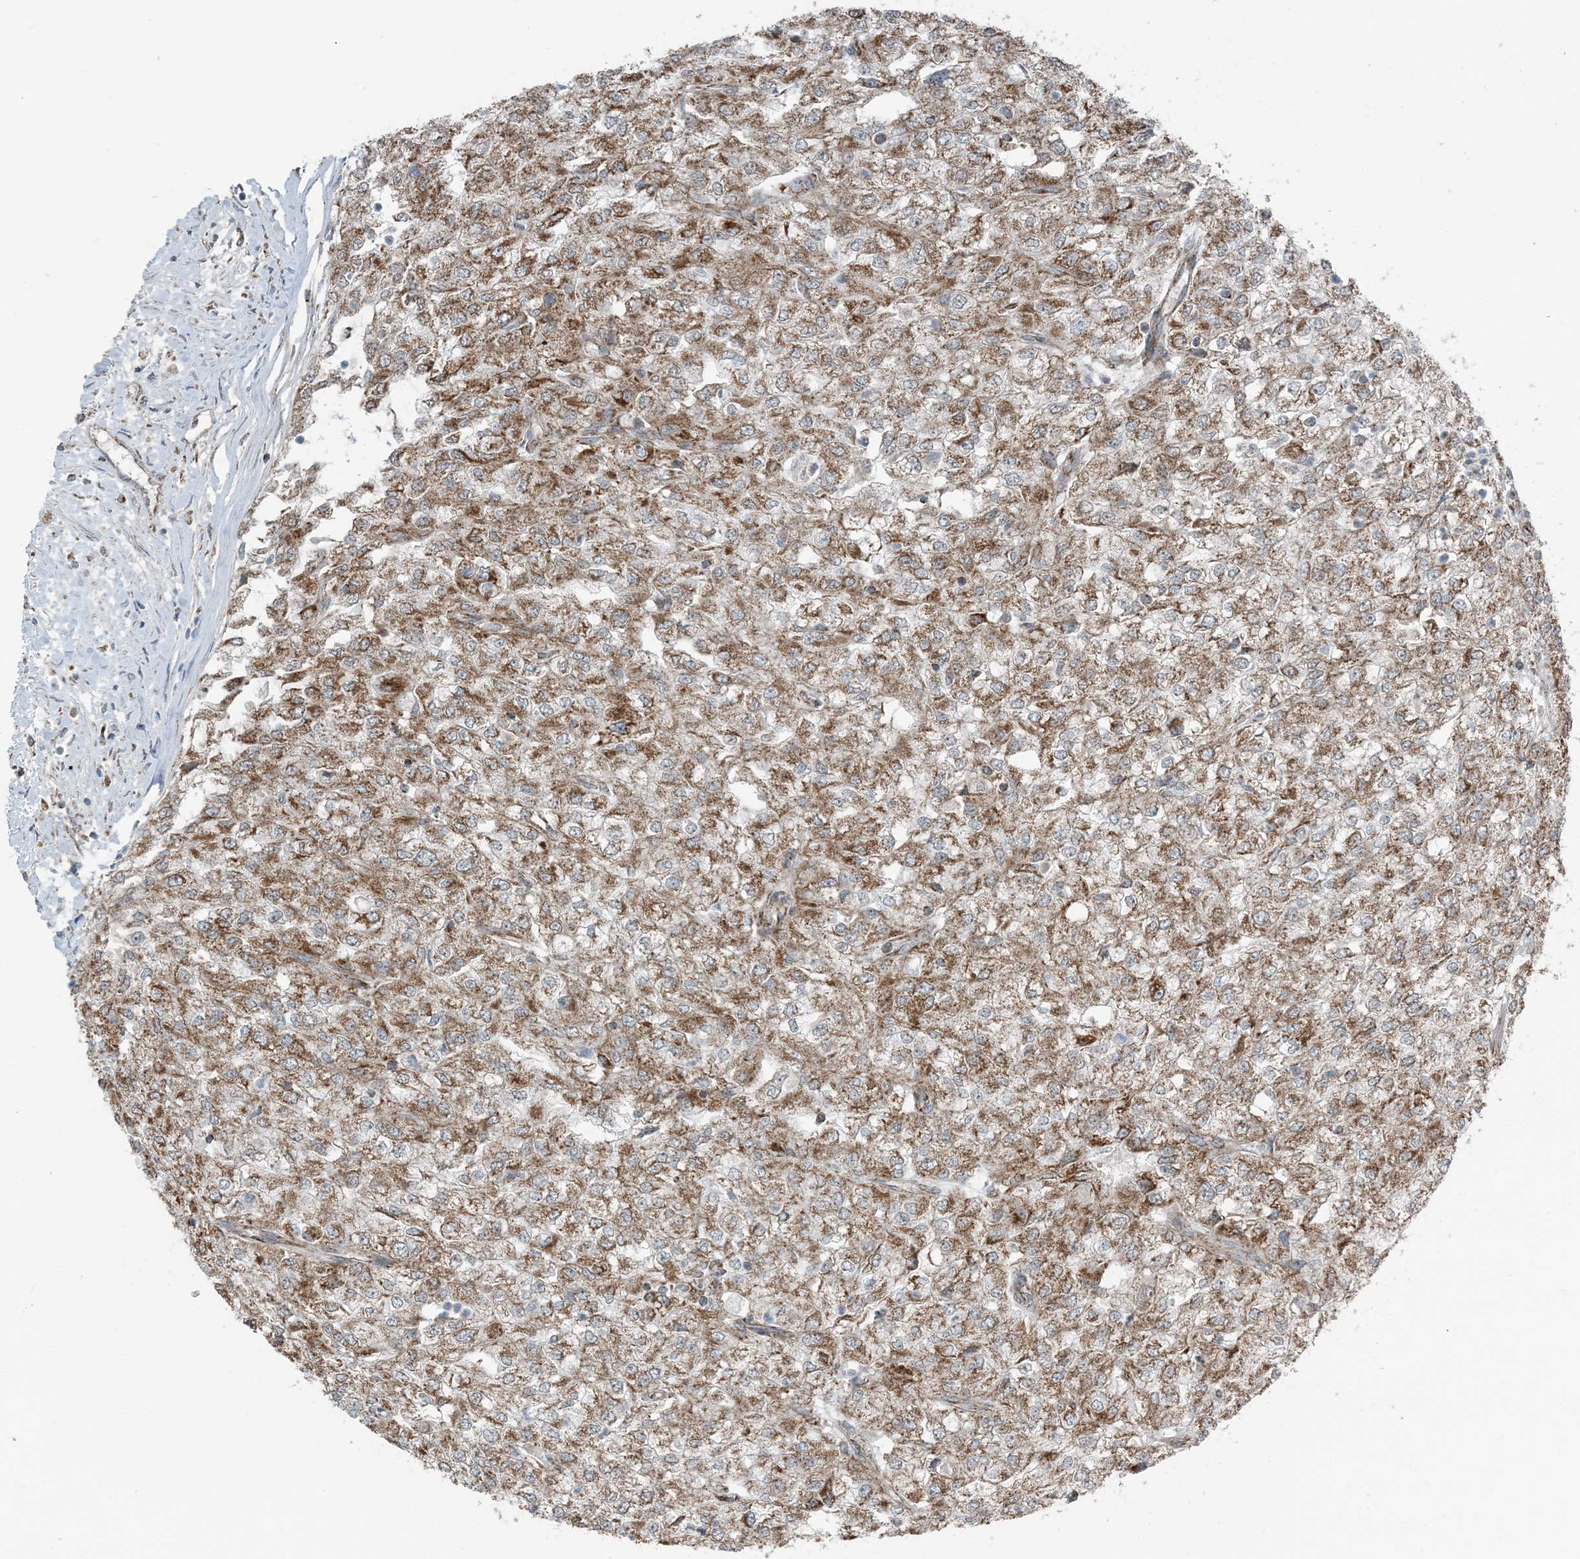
{"staining": {"intensity": "moderate", "quantity": ">75%", "location": "cytoplasmic/membranous"}, "tissue": "renal cancer", "cell_type": "Tumor cells", "image_type": "cancer", "snomed": [{"axis": "morphology", "description": "Adenocarcinoma, NOS"}, {"axis": "topography", "description": "Kidney"}], "caption": "Human renal cancer (adenocarcinoma) stained with a brown dye demonstrates moderate cytoplasmic/membranous positive staining in approximately >75% of tumor cells.", "gene": "PILRB", "patient": {"sex": "female", "age": 54}}